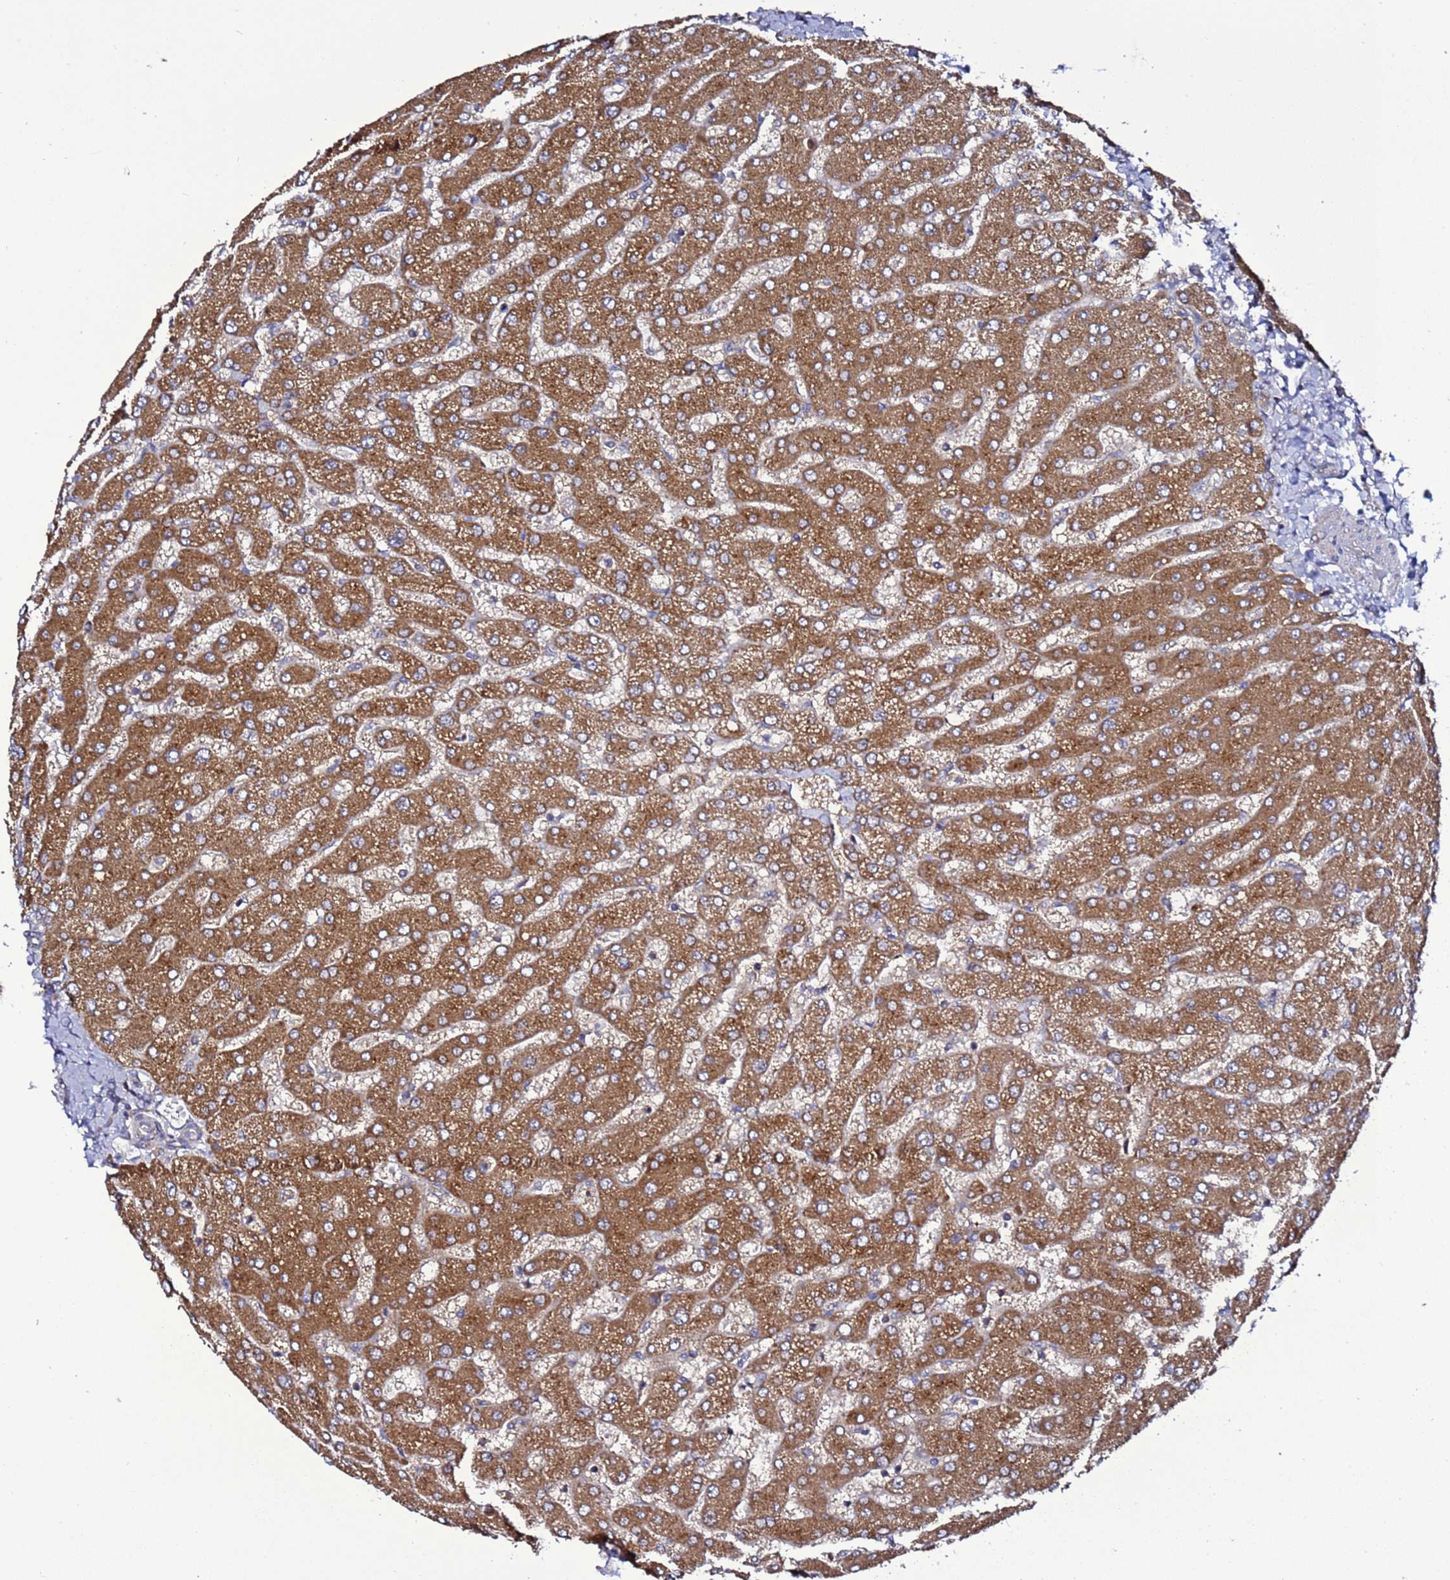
{"staining": {"intensity": "negative", "quantity": "none", "location": "none"}, "tissue": "liver", "cell_type": "Cholangiocytes", "image_type": "normal", "snomed": [{"axis": "morphology", "description": "Normal tissue, NOS"}, {"axis": "topography", "description": "Liver"}], "caption": "An immunohistochemistry (IHC) photomicrograph of normal liver is shown. There is no staining in cholangiocytes of liver.", "gene": "TMEM176B", "patient": {"sex": "male", "age": 55}}